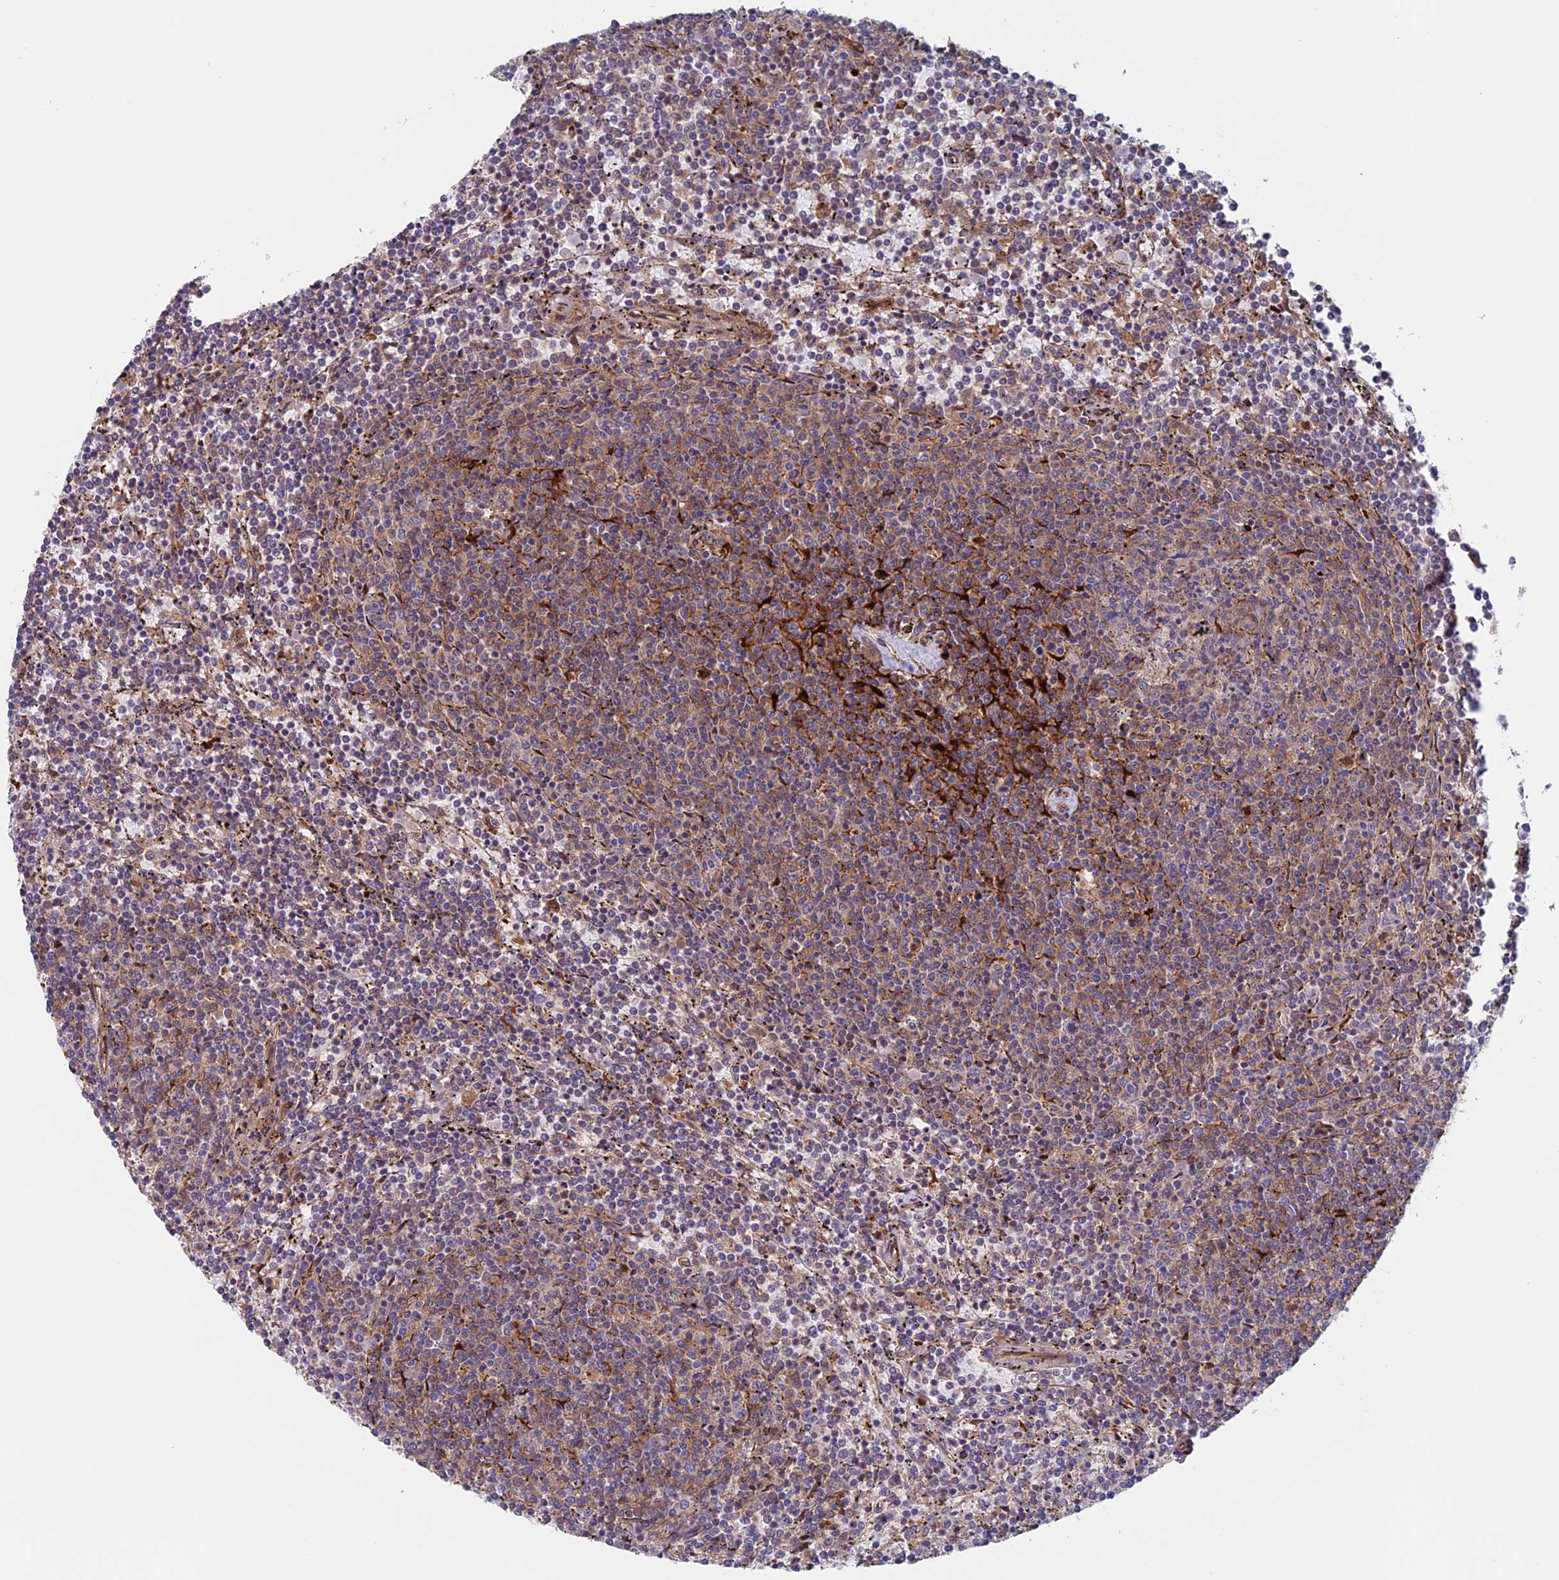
{"staining": {"intensity": "weak", "quantity": "<25%", "location": "cytoplasmic/membranous"}, "tissue": "lymphoma", "cell_type": "Tumor cells", "image_type": "cancer", "snomed": [{"axis": "morphology", "description": "Malignant lymphoma, non-Hodgkin's type, Low grade"}, {"axis": "topography", "description": "Spleen"}], "caption": "IHC of human lymphoma displays no staining in tumor cells.", "gene": "NUDT16L1", "patient": {"sex": "female", "age": 50}}